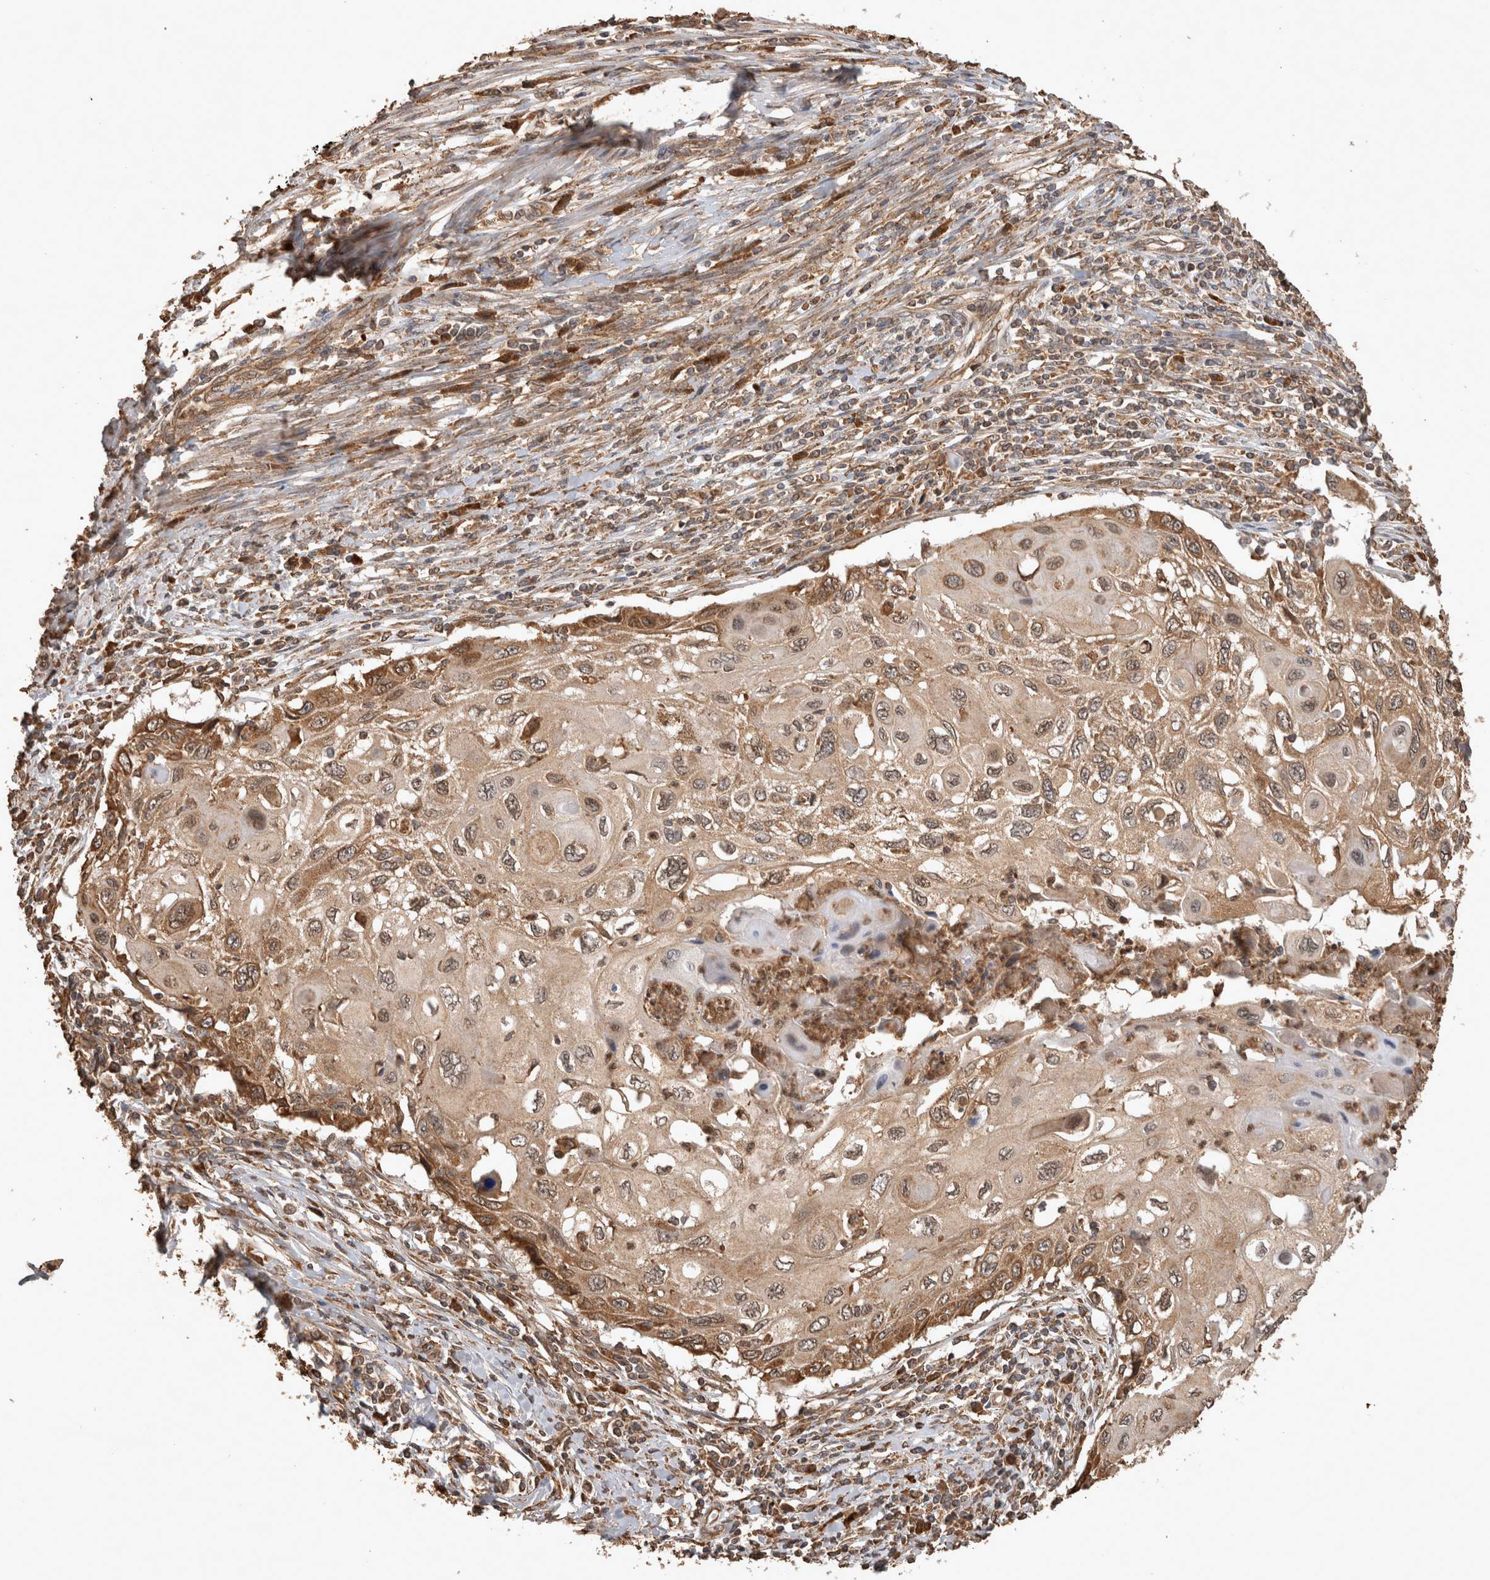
{"staining": {"intensity": "moderate", "quantity": ">75%", "location": "cytoplasmic/membranous"}, "tissue": "cervical cancer", "cell_type": "Tumor cells", "image_type": "cancer", "snomed": [{"axis": "morphology", "description": "Squamous cell carcinoma, NOS"}, {"axis": "topography", "description": "Cervix"}], "caption": "Cervical cancer (squamous cell carcinoma) tissue shows moderate cytoplasmic/membranous staining in approximately >75% of tumor cells The protein of interest is shown in brown color, while the nuclei are stained blue.", "gene": "OTUD7B", "patient": {"sex": "female", "age": 70}}